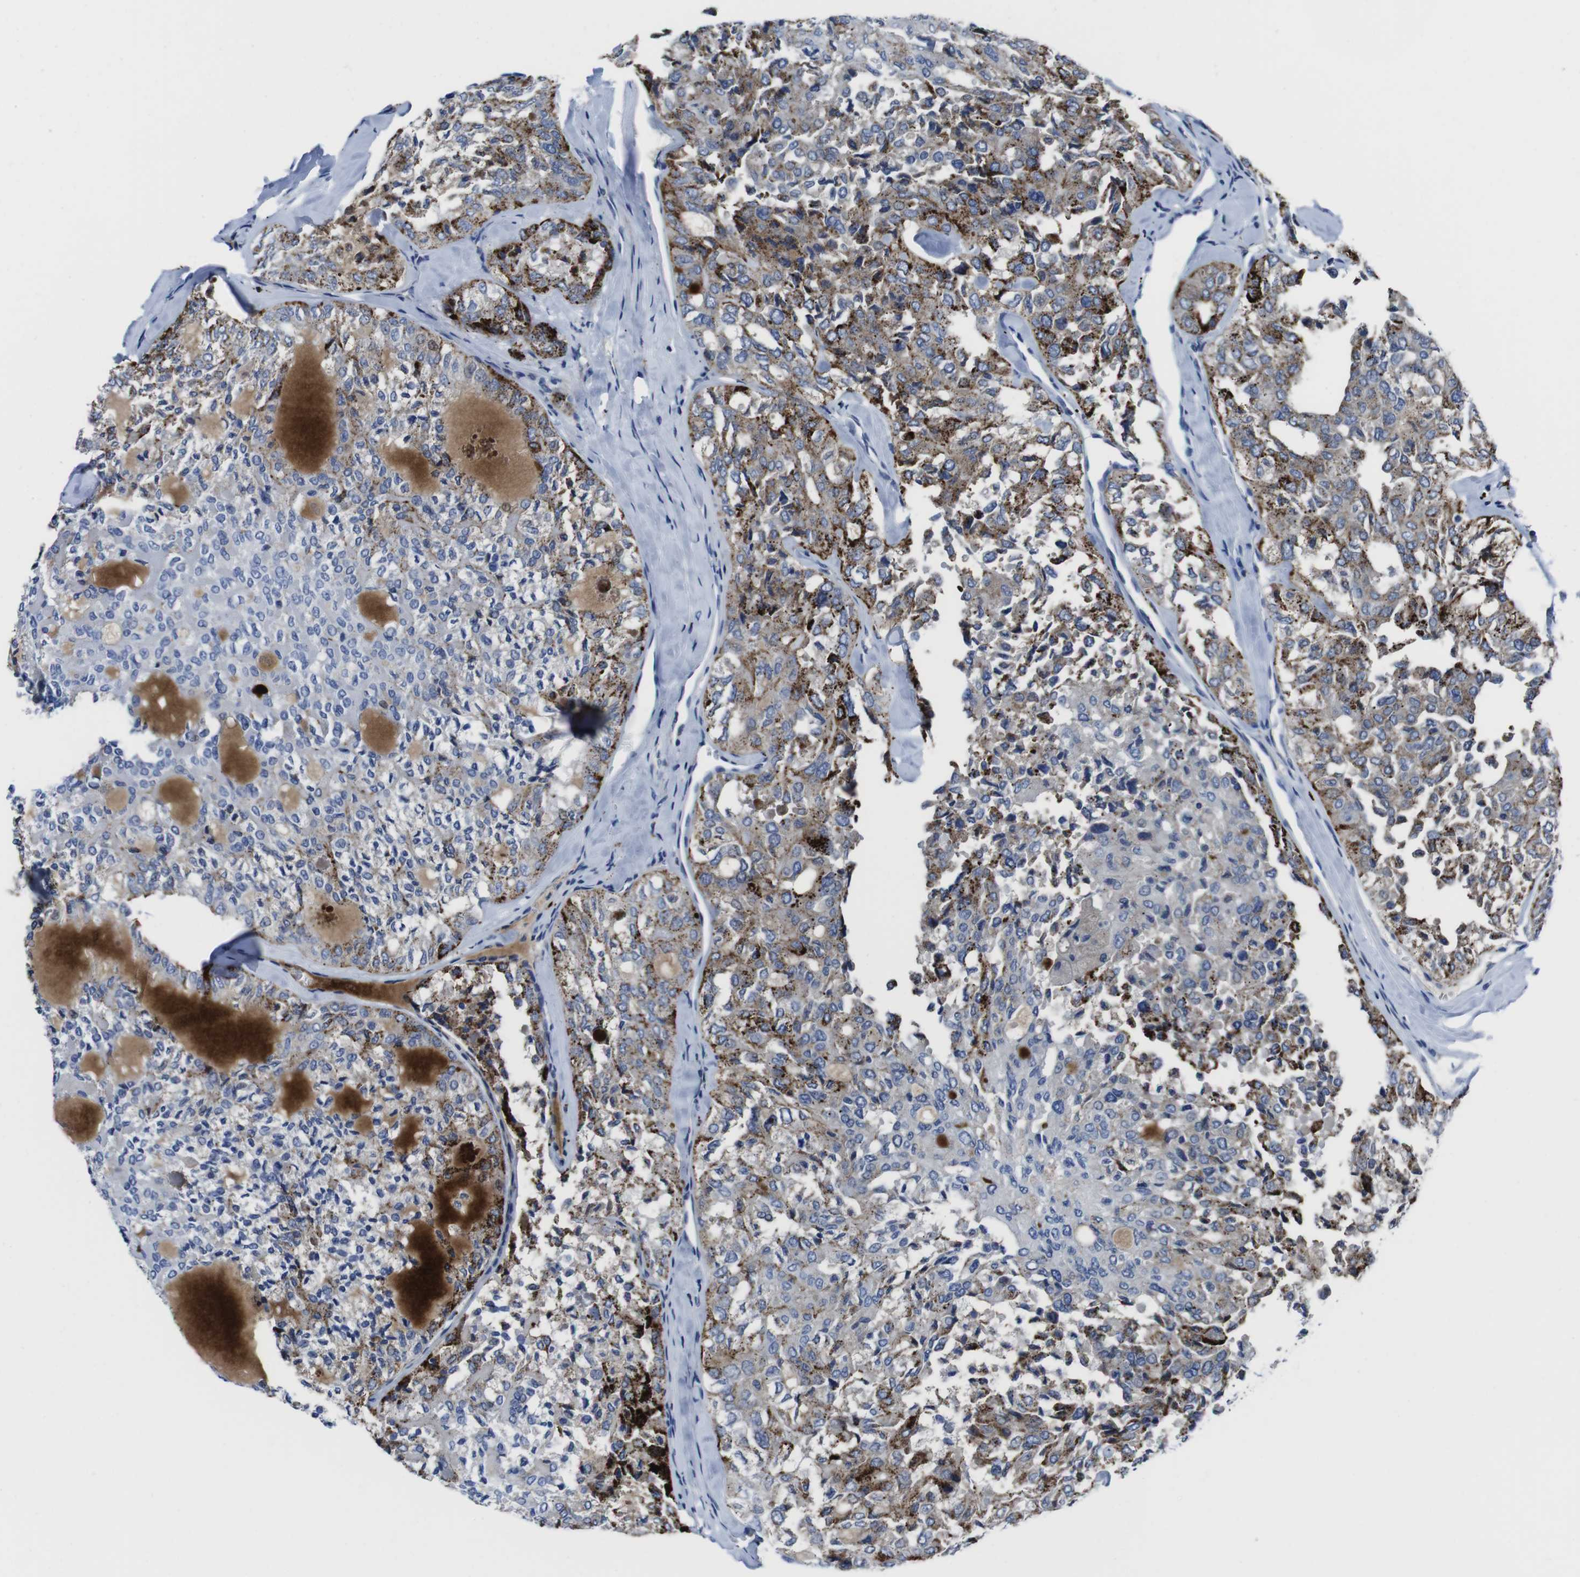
{"staining": {"intensity": "moderate", "quantity": ">75%", "location": "cytoplasmic/membranous"}, "tissue": "thyroid cancer", "cell_type": "Tumor cells", "image_type": "cancer", "snomed": [{"axis": "morphology", "description": "Follicular adenoma carcinoma, NOS"}, {"axis": "topography", "description": "Thyroid gland"}], "caption": "Human thyroid cancer stained with a protein marker exhibits moderate staining in tumor cells.", "gene": "EIF4A1", "patient": {"sex": "male", "age": 75}}